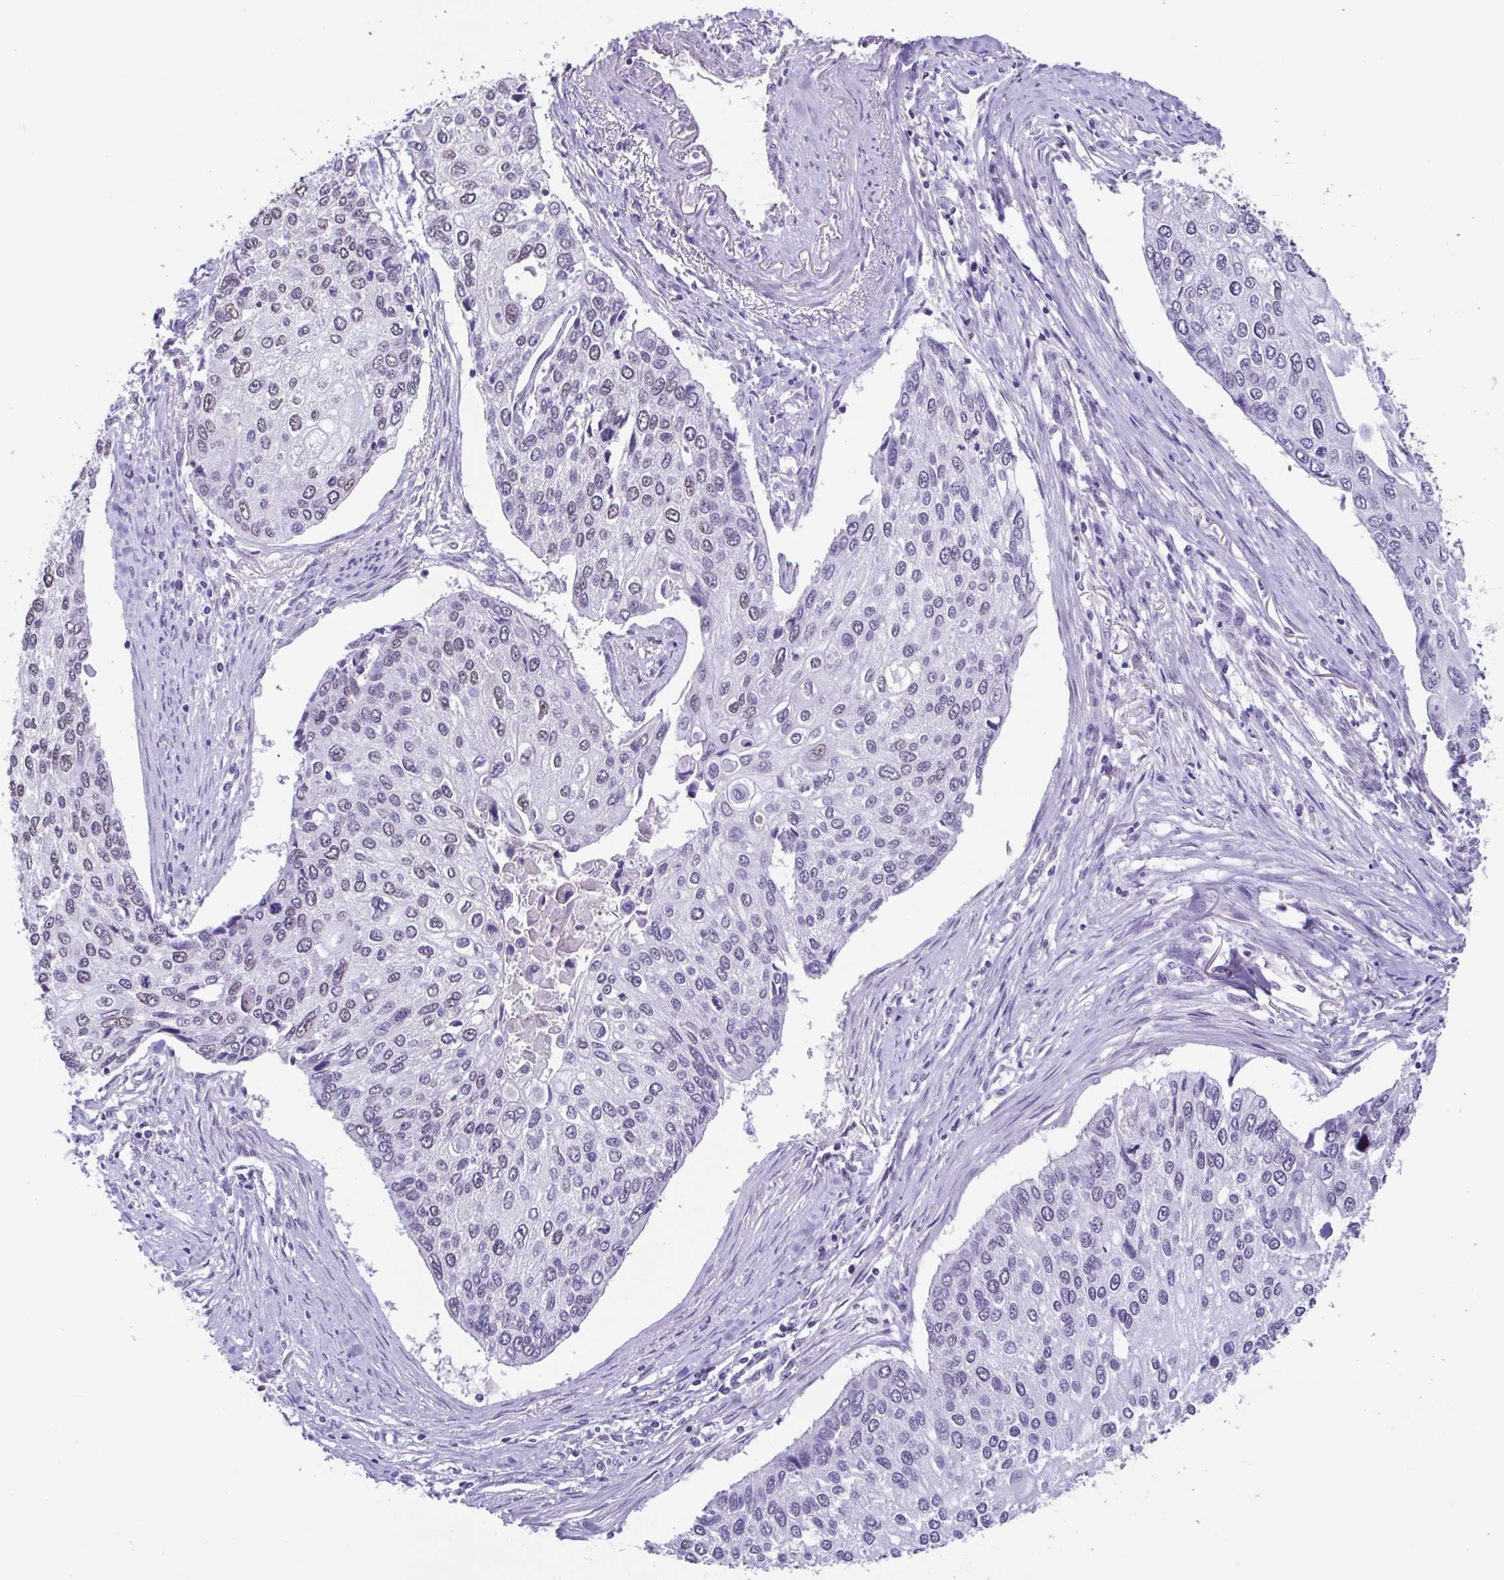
{"staining": {"intensity": "weak", "quantity": "<25%", "location": "nuclear"}, "tissue": "lung cancer", "cell_type": "Tumor cells", "image_type": "cancer", "snomed": [{"axis": "morphology", "description": "Squamous cell carcinoma, NOS"}, {"axis": "morphology", "description": "Squamous cell carcinoma, metastatic, NOS"}, {"axis": "topography", "description": "Lung"}], "caption": "High power microscopy image of an IHC micrograph of metastatic squamous cell carcinoma (lung), revealing no significant staining in tumor cells. The staining is performed using DAB brown chromogen with nuclei counter-stained in using hematoxylin.", "gene": "ACTRT3", "patient": {"sex": "male", "age": 63}}